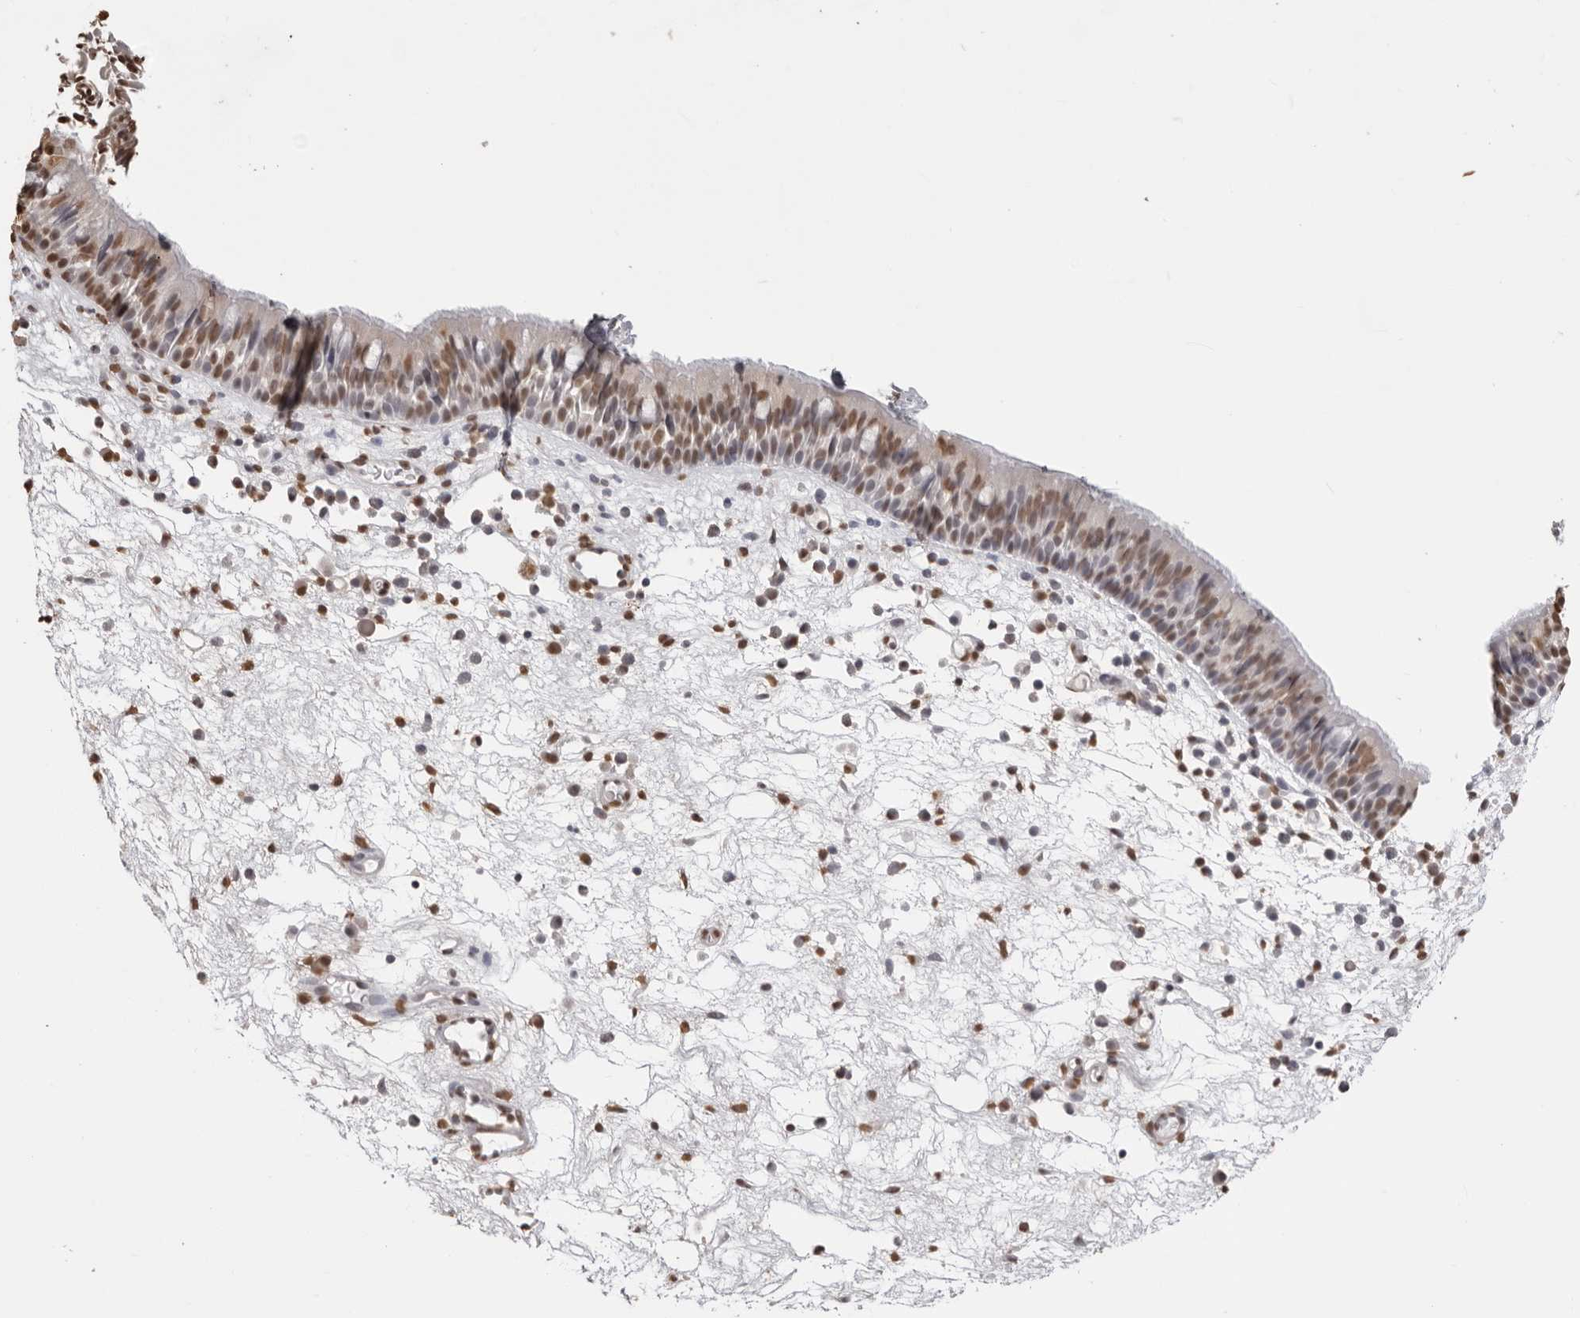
{"staining": {"intensity": "moderate", "quantity": ">75%", "location": "nuclear"}, "tissue": "nasopharynx", "cell_type": "Respiratory epithelial cells", "image_type": "normal", "snomed": [{"axis": "morphology", "description": "Normal tissue, NOS"}, {"axis": "morphology", "description": "Inflammation, NOS"}, {"axis": "morphology", "description": "Malignant melanoma, Metastatic site"}, {"axis": "topography", "description": "Nasopharynx"}], "caption": "Immunohistochemical staining of normal human nasopharynx reveals >75% levels of moderate nuclear protein staining in about >75% of respiratory epithelial cells.", "gene": "OLIG3", "patient": {"sex": "male", "age": 70}}